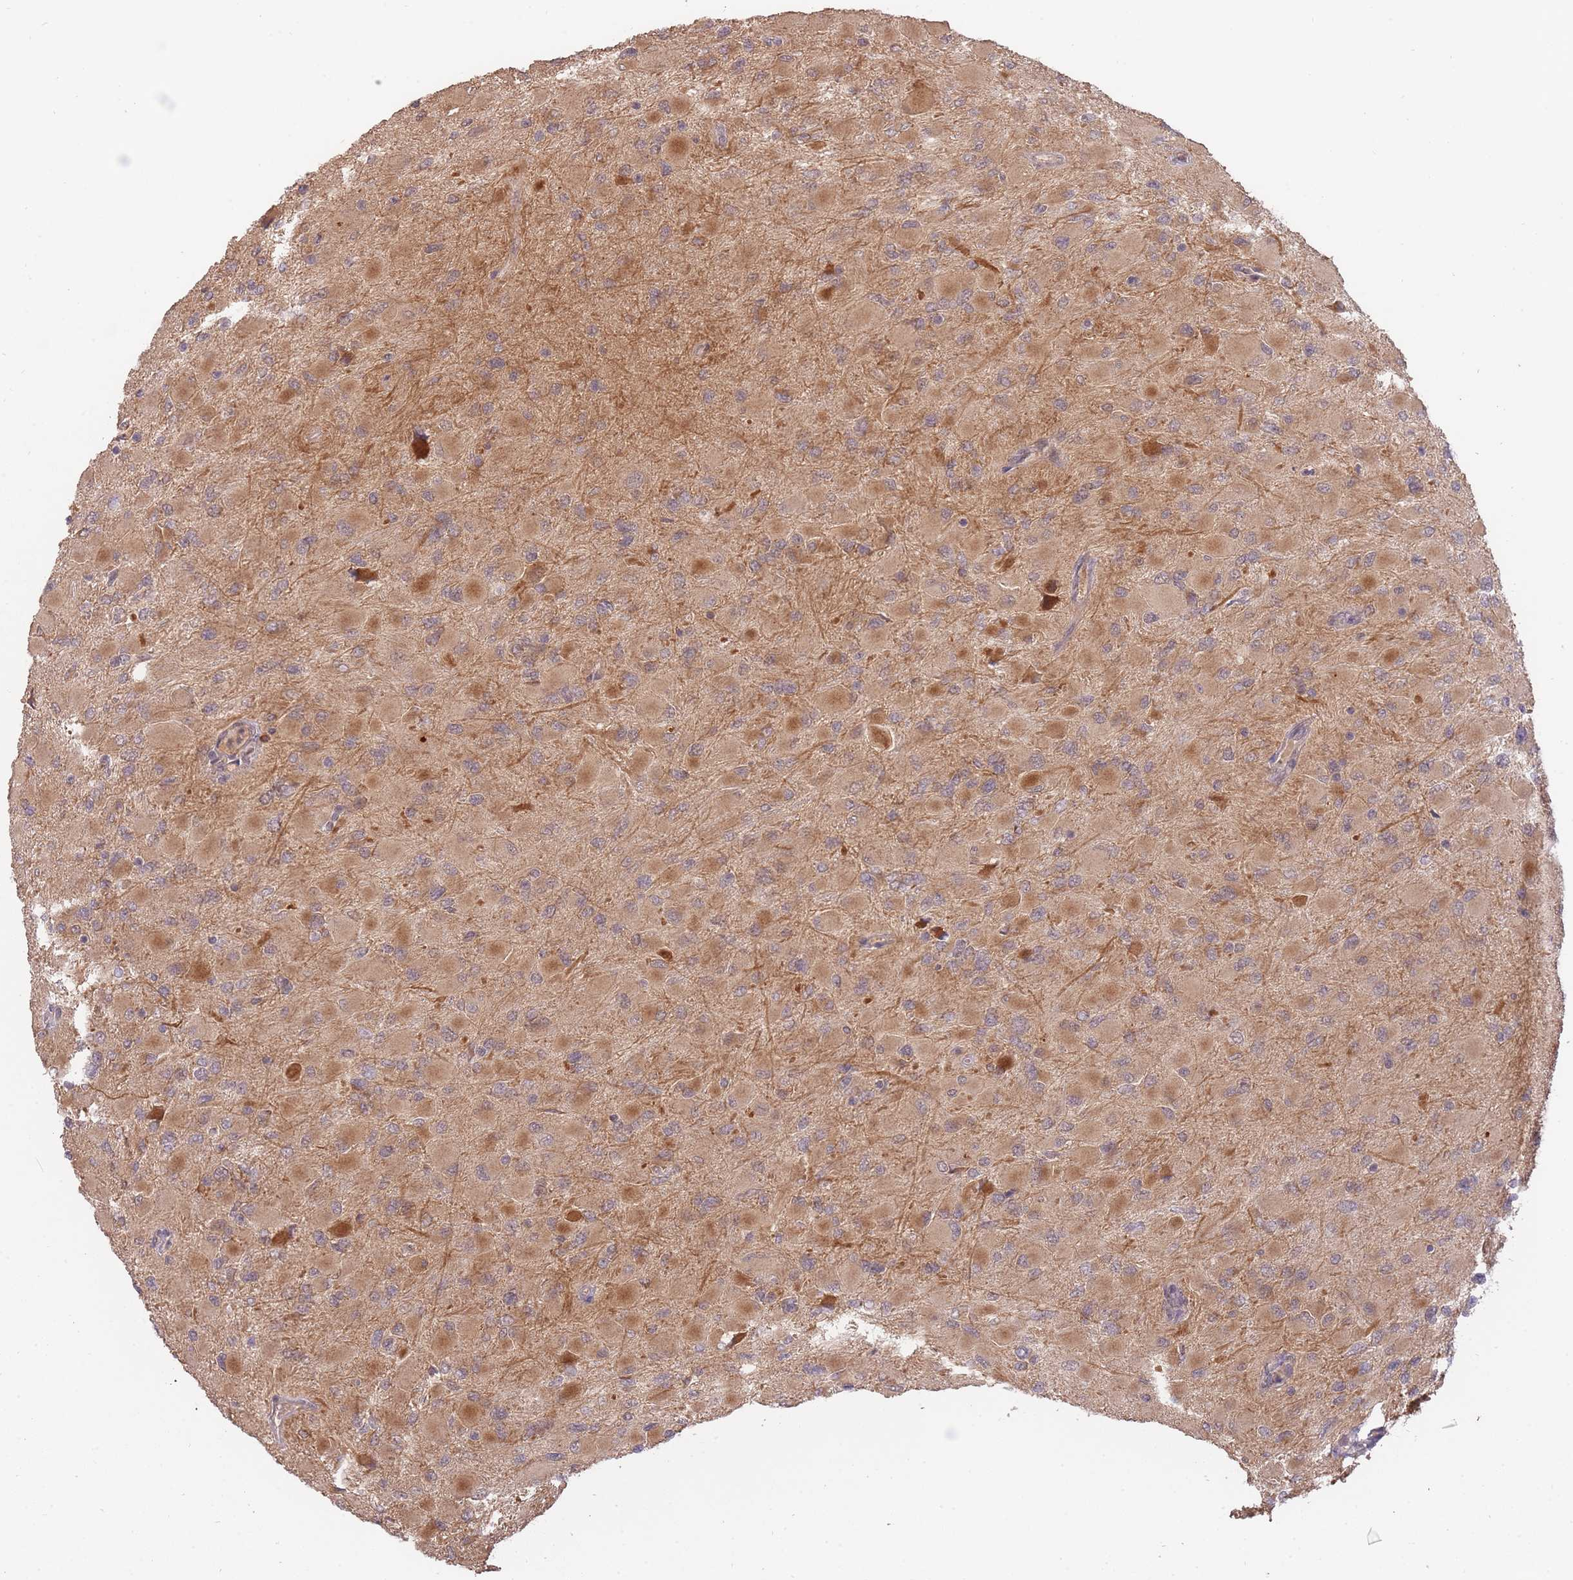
{"staining": {"intensity": "weak", "quantity": ">75%", "location": "cytoplasmic/membranous"}, "tissue": "glioma", "cell_type": "Tumor cells", "image_type": "cancer", "snomed": [{"axis": "morphology", "description": "Glioma, malignant, High grade"}, {"axis": "topography", "description": "Cerebral cortex"}], "caption": "A high-resolution micrograph shows immunohistochemistry (IHC) staining of glioma, which demonstrates weak cytoplasmic/membranous positivity in approximately >75% of tumor cells.", "gene": "SMC6", "patient": {"sex": "female", "age": 36}}